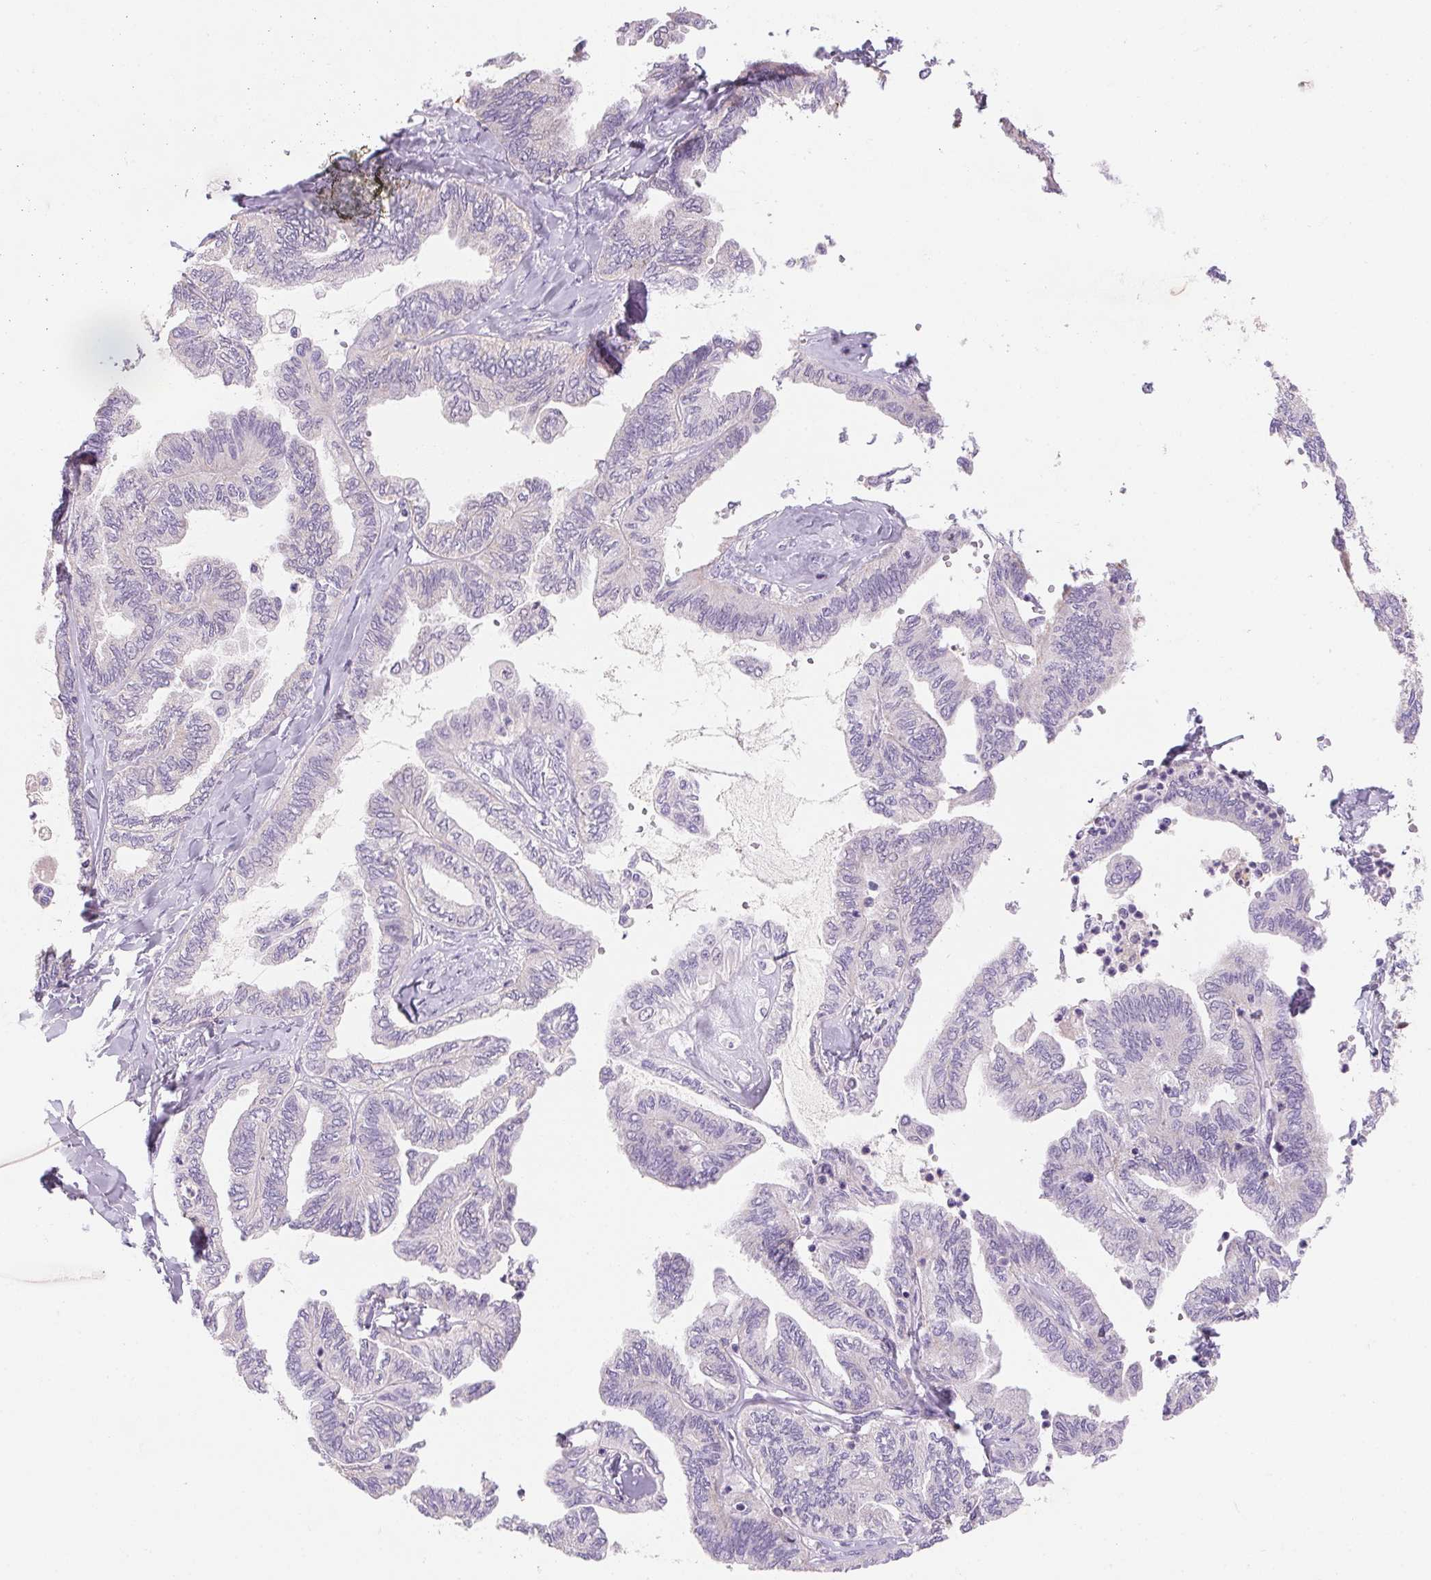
{"staining": {"intensity": "negative", "quantity": "none", "location": "none"}, "tissue": "ovarian cancer", "cell_type": "Tumor cells", "image_type": "cancer", "snomed": [{"axis": "morphology", "description": "Carcinoma, endometroid"}, {"axis": "topography", "description": "Ovary"}], "caption": "Protein analysis of ovarian cancer reveals no significant positivity in tumor cells.", "gene": "DPPA5", "patient": {"sex": "female", "age": 70}}